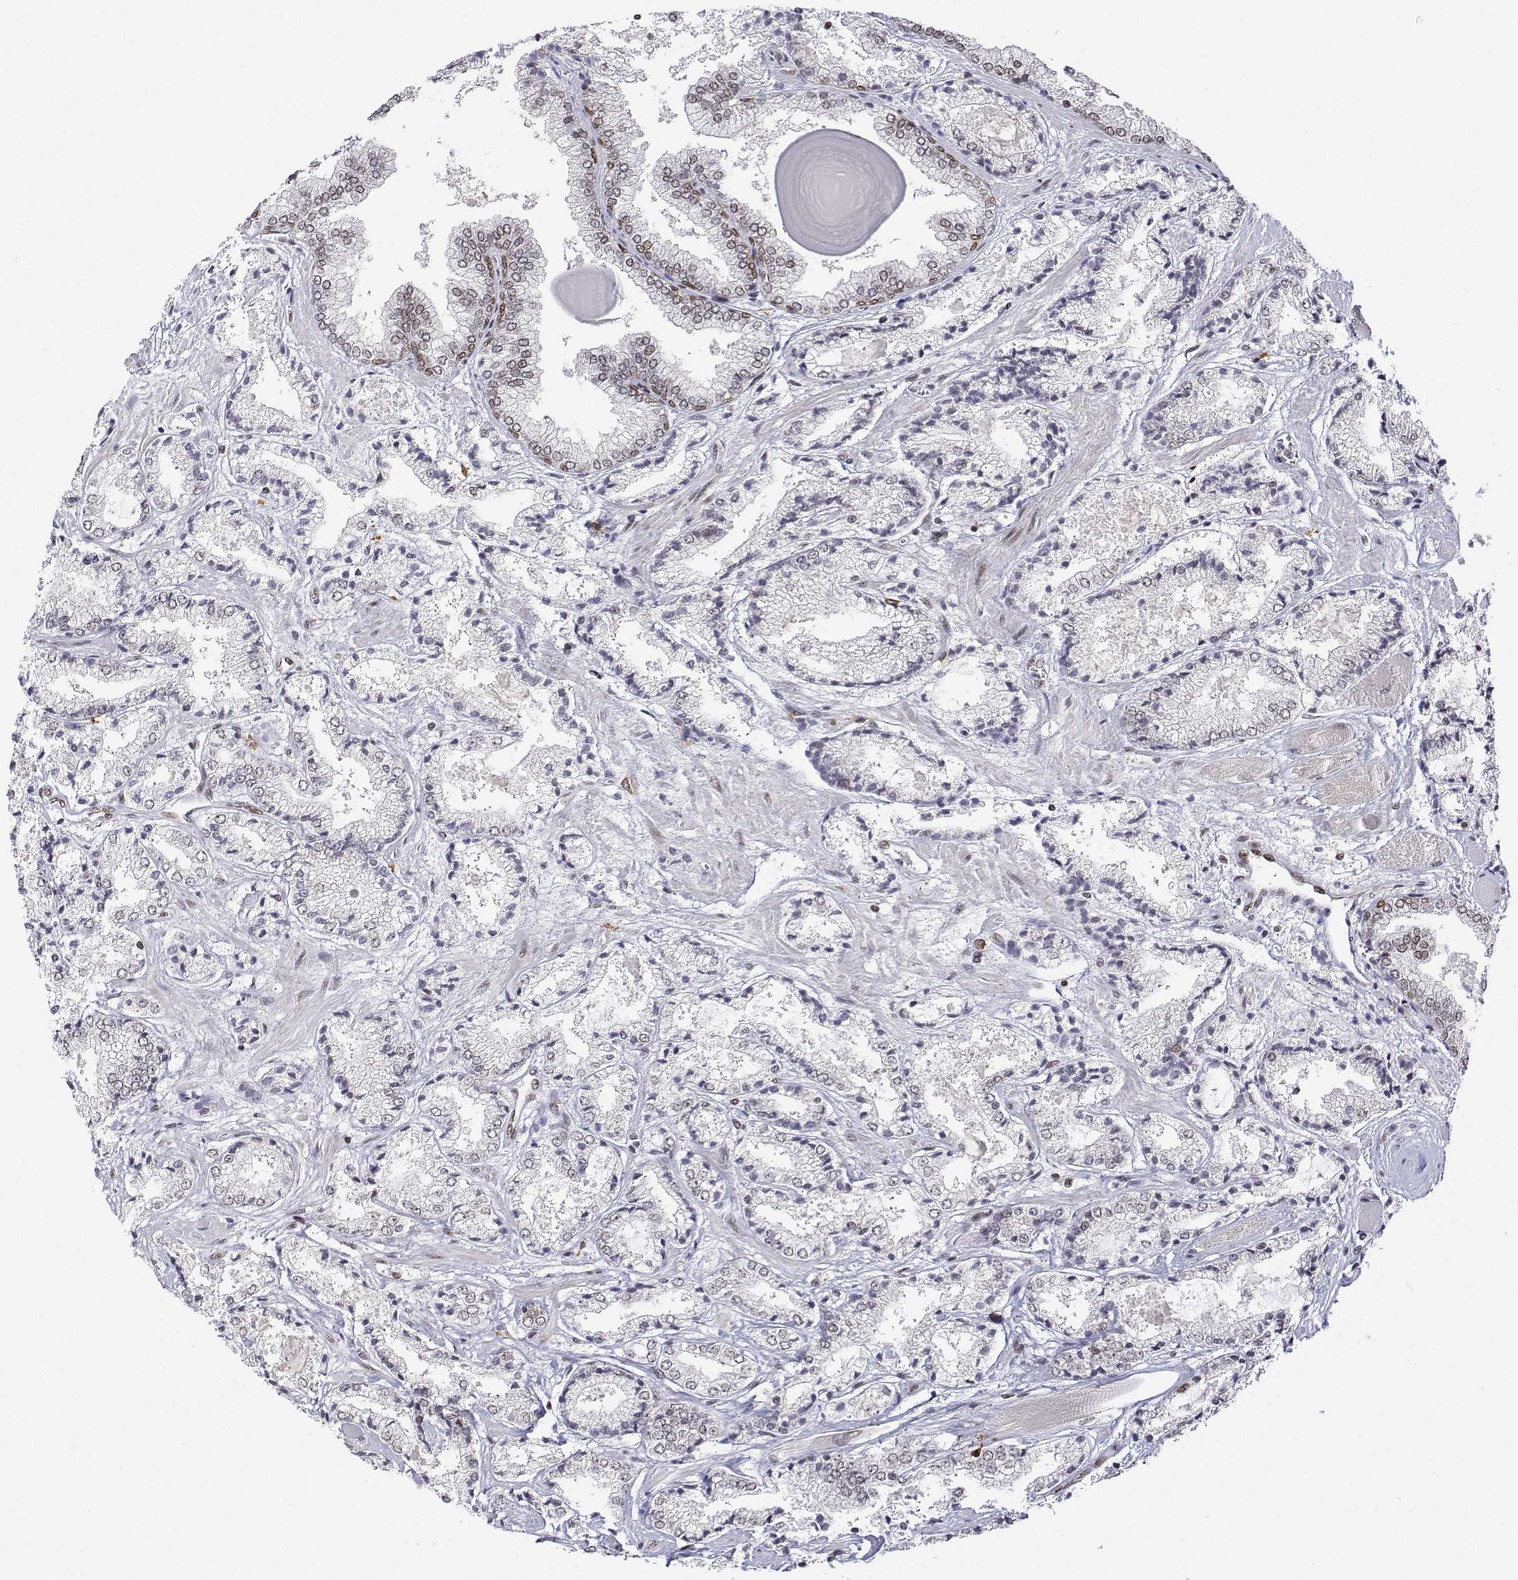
{"staining": {"intensity": "moderate", "quantity": "25%-75%", "location": "nuclear"}, "tissue": "prostate cancer", "cell_type": "Tumor cells", "image_type": "cancer", "snomed": [{"axis": "morphology", "description": "Adenocarcinoma, High grade"}, {"axis": "topography", "description": "Prostate"}], "caption": "Immunohistochemical staining of human prostate adenocarcinoma (high-grade) displays medium levels of moderate nuclear protein expression in approximately 25%-75% of tumor cells.", "gene": "XPC", "patient": {"sex": "male", "age": 64}}